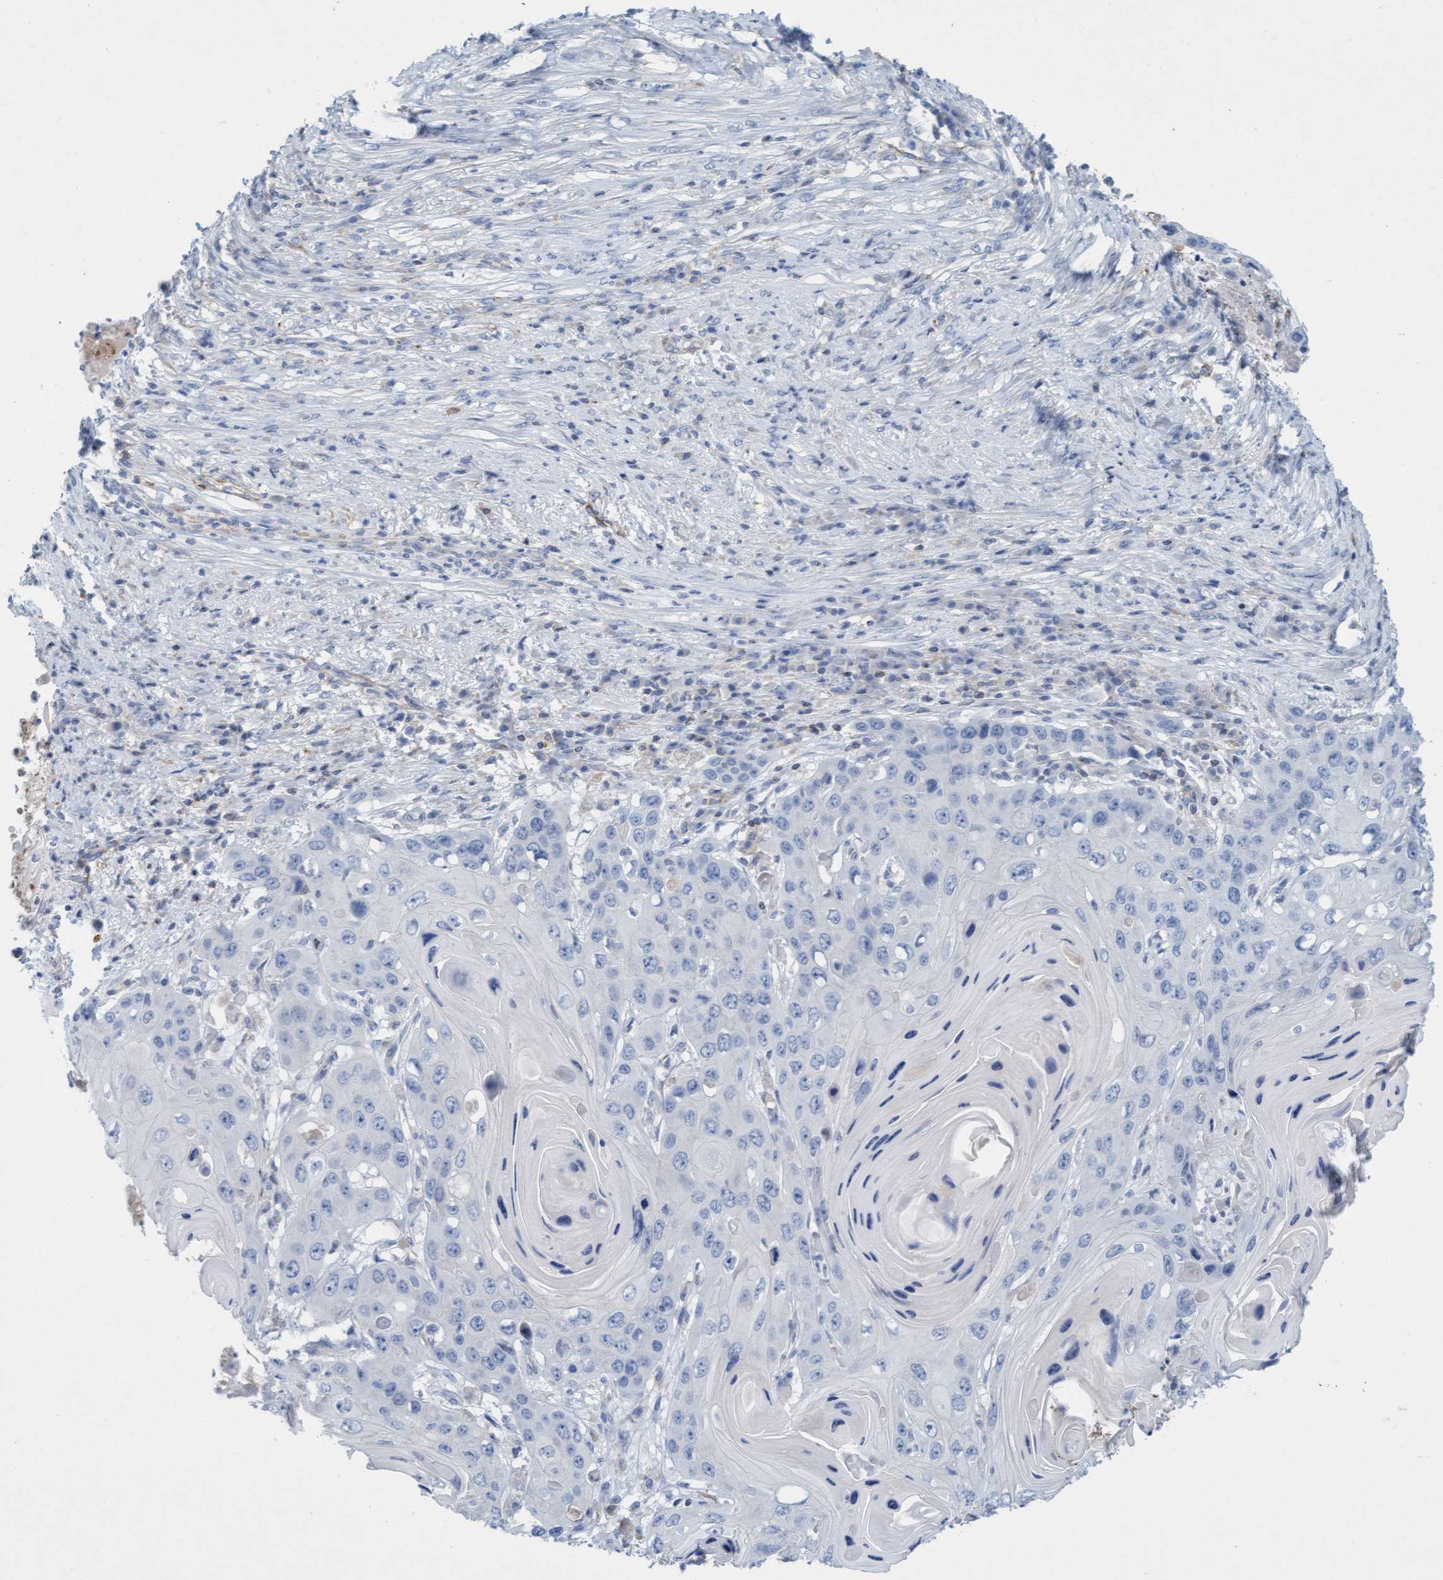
{"staining": {"intensity": "negative", "quantity": "none", "location": "none"}, "tissue": "skin cancer", "cell_type": "Tumor cells", "image_type": "cancer", "snomed": [{"axis": "morphology", "description": "Squamous cell carcinoma, NOS"}, {"axis": "topography", "description": "Skin"}], "caption": "Immunohistochemistry histopathology image of human skin squamous cell carcinoma stained for a protein (brown), which shows no positivity in tumor cells.", "gene": "SIGIRR", "patient": {"sex": "male", "age": 55}}